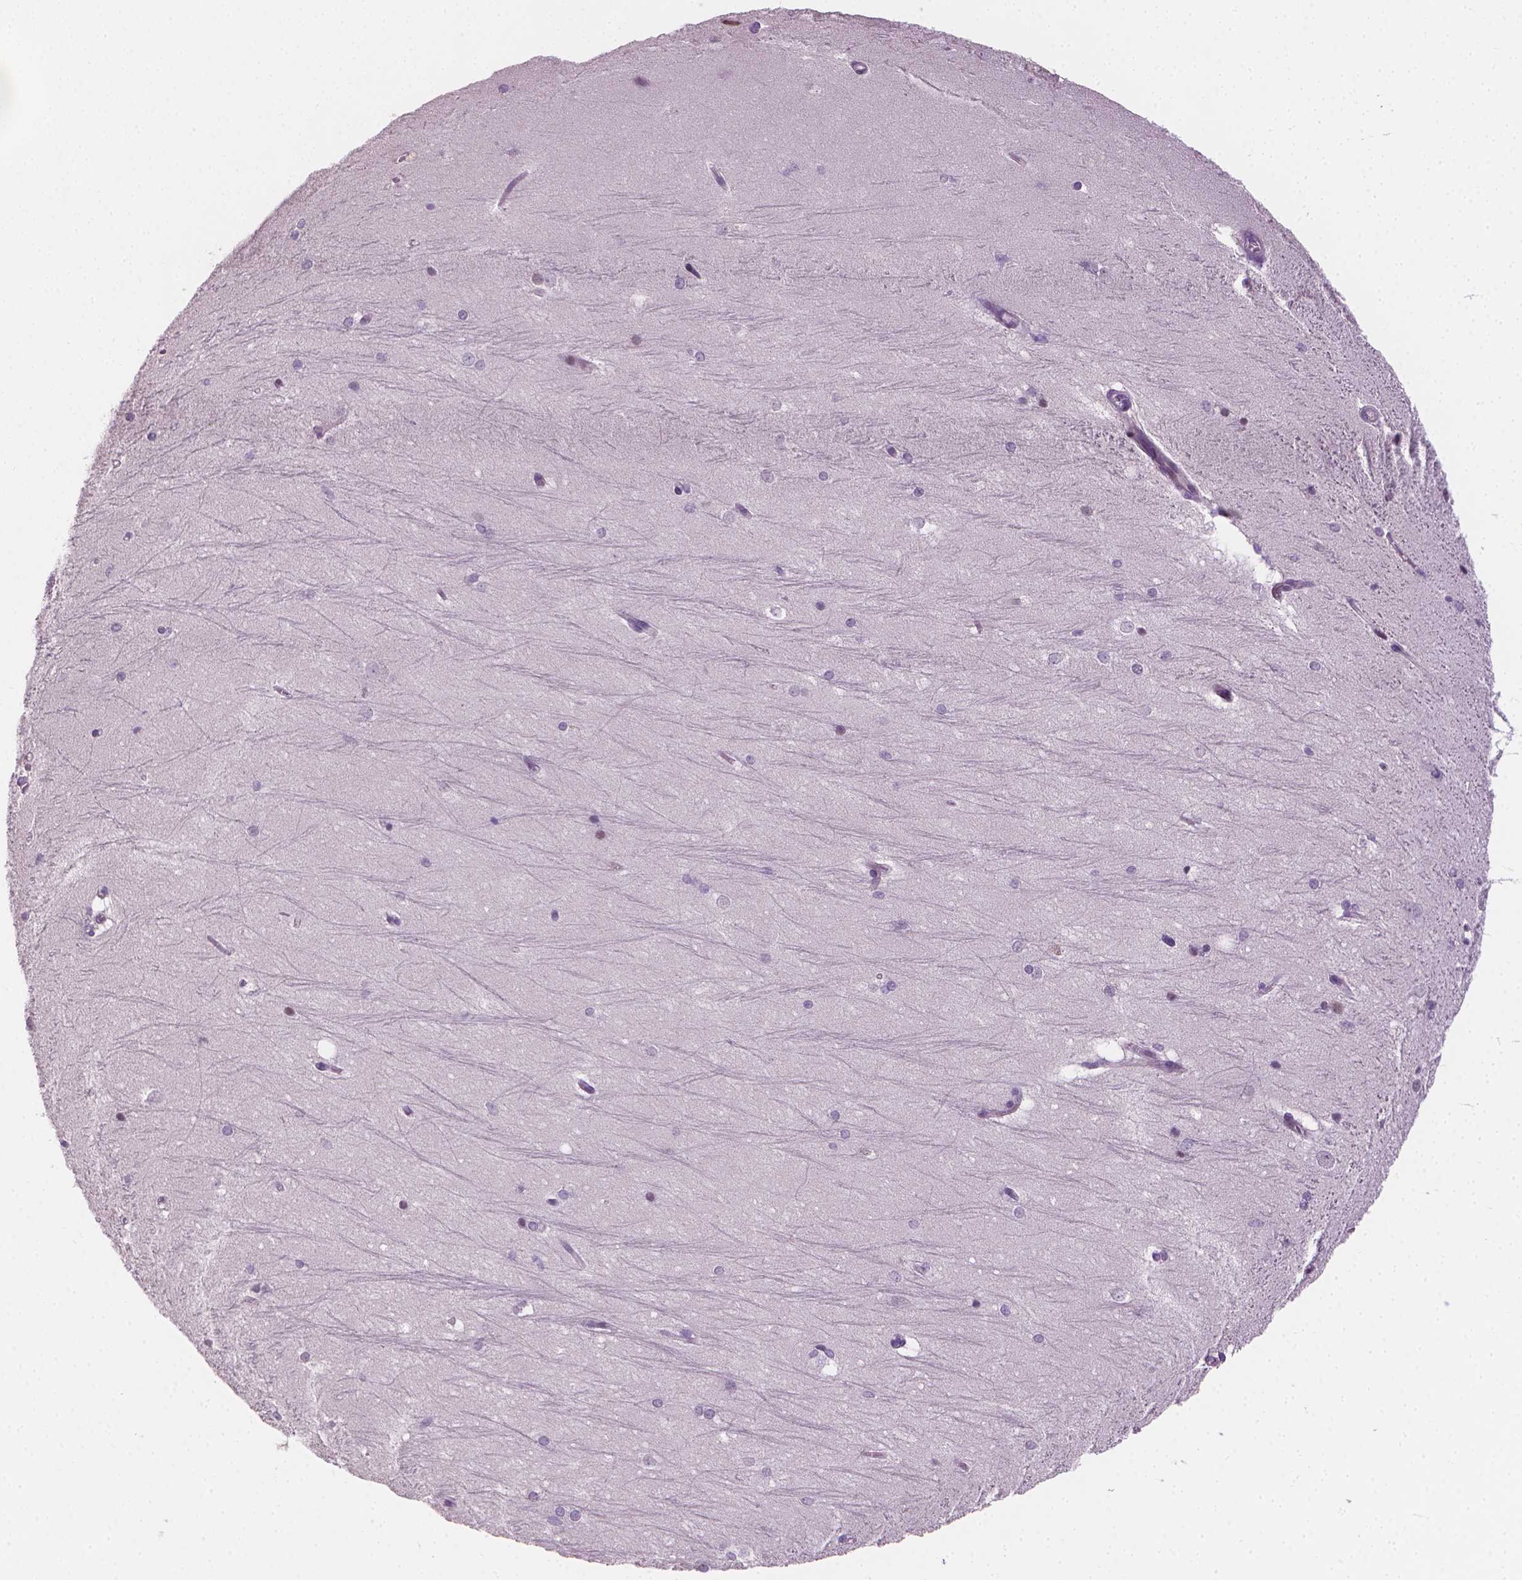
{"staining": {"intensity": "negative", "quantity": "none", "location": "none"}, "tissue": "hippocampus", "cell_type": "Glial cells", "image_type": "normal", "snomed": [{"axis": "morphology", "description": "Normal tissue, NOS"}, {"axis": "topography", "description": "Cerebral cortex"}, {"axis": "topography", "description": "Hippocampus"}], "caption": "Immunohistochemistry photomicrograph of unremarkable hippocampus: hippocampus stained with DAB (3,3'-diaminobenzidine) shows no significant protein positivity in glial cells.", "gene": "CLXN", "patient": {"sex": "female", "age": 19}}